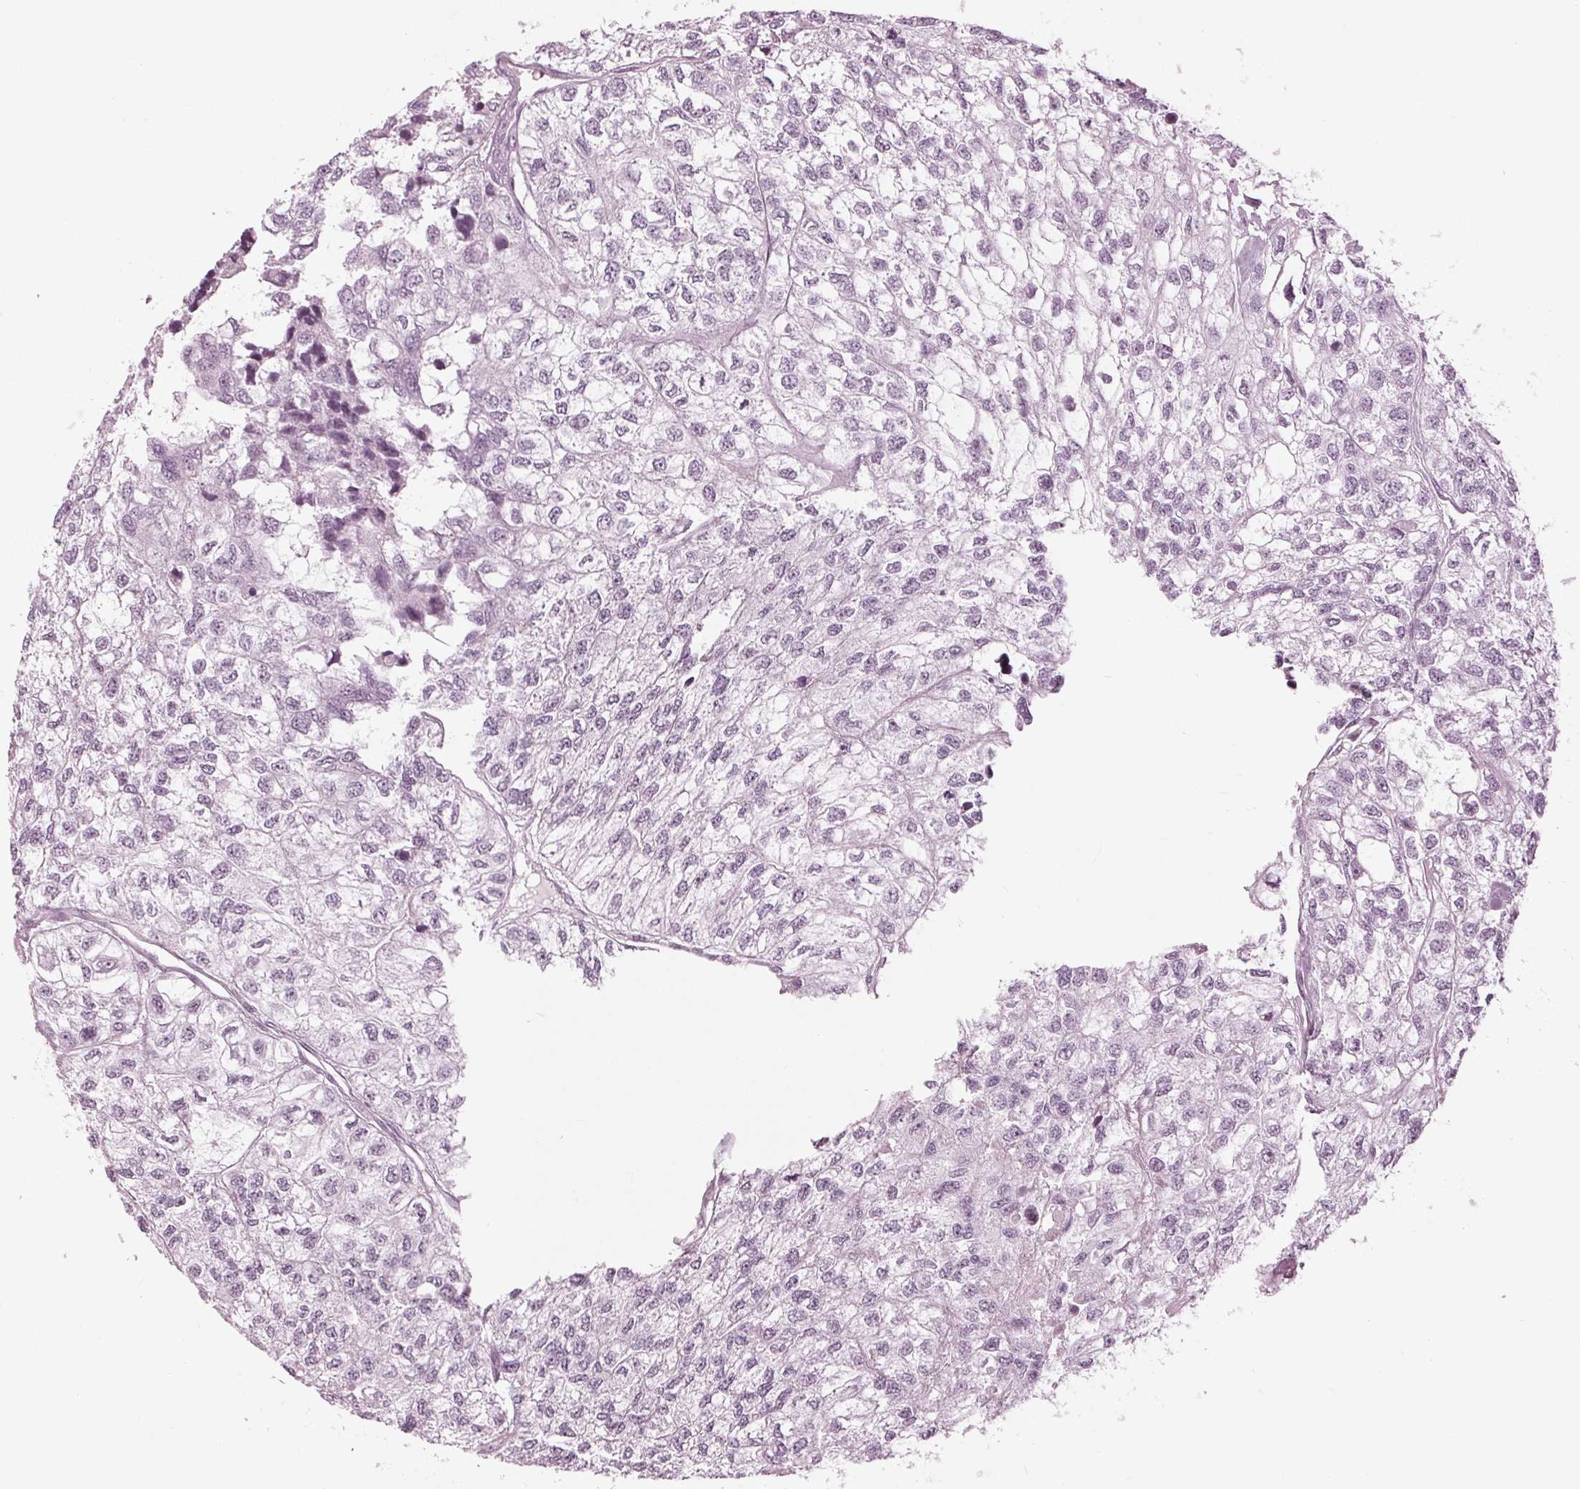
{"staining": {"intensity": "negative", "quantity": "none", "location": "none"}, "tissue": "renal cancer", "cell_type": "Tumor cells", "image_type": "cancer", "snomed": [{"axis": "morphology", "description": "Adenocarcinoma, NOS"}, {"axis": "topography", "description": "Kidney"}], "caption": "DAB immunohistochemical staining of renal adenocarcinoma shows no significant expression in tumor cells.", "gene": "KRT28", "patient": {"sex": "male", "age": 56}}